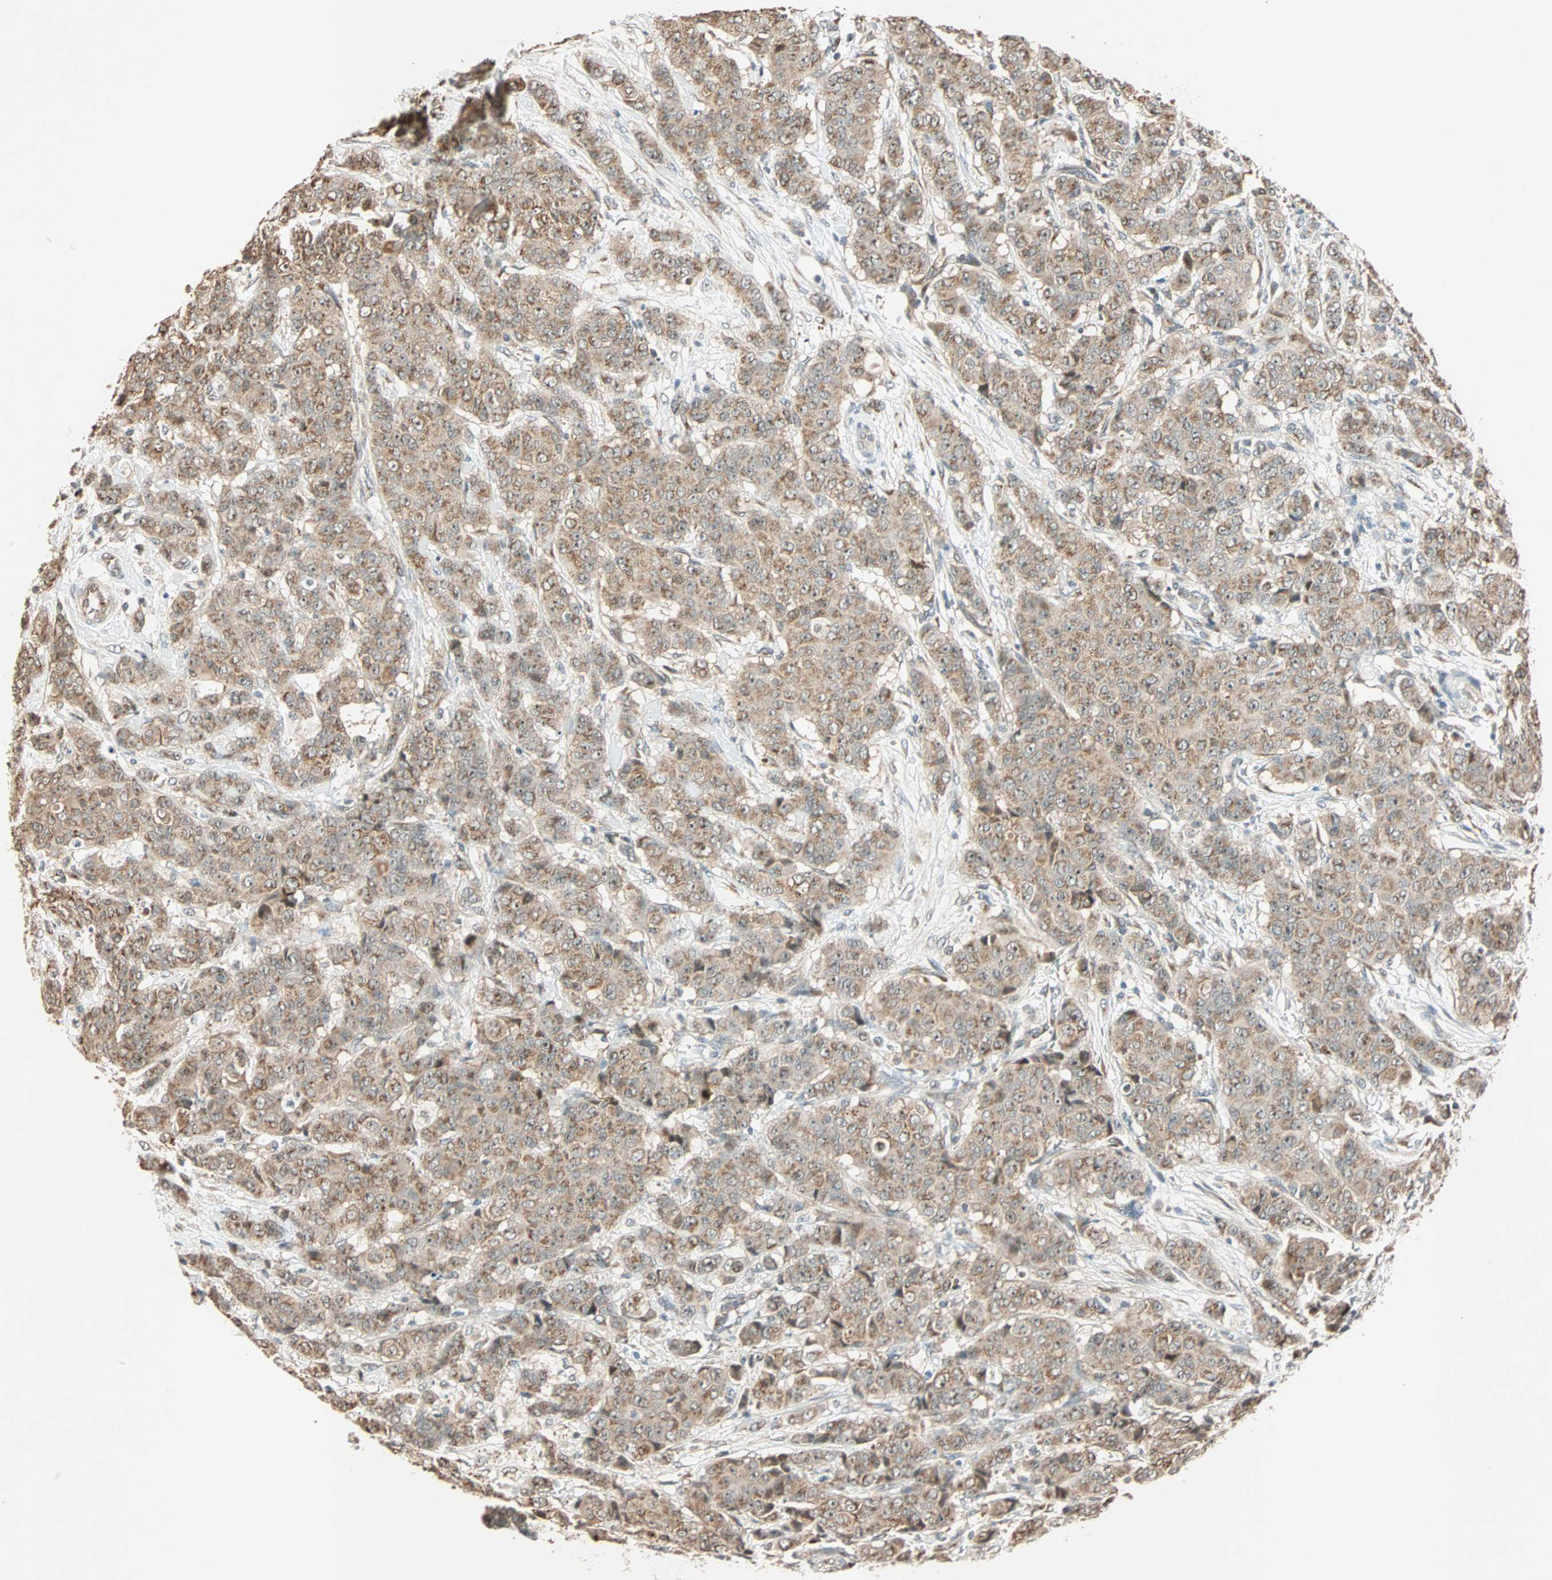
{"staining": {"intensity": "weak", "quantity": ">75%", "location": "cytoplasmic/membranous"}, "tissue": "breast cancer", "cell_type": "Tumor cells", "image_type": "cancer", "snomed": [{"axis": "morphology", "description": "Duct carcinoma"}, {"axis": "topography", "description": "Breast"}], "caption": "Human infiltrating ductal carcinoma (breast) stained with a protein marker demonstrates weak staining in tumor cells.", "gene": "PRDM2", "patient": {"sex": "female", "age": 40}}